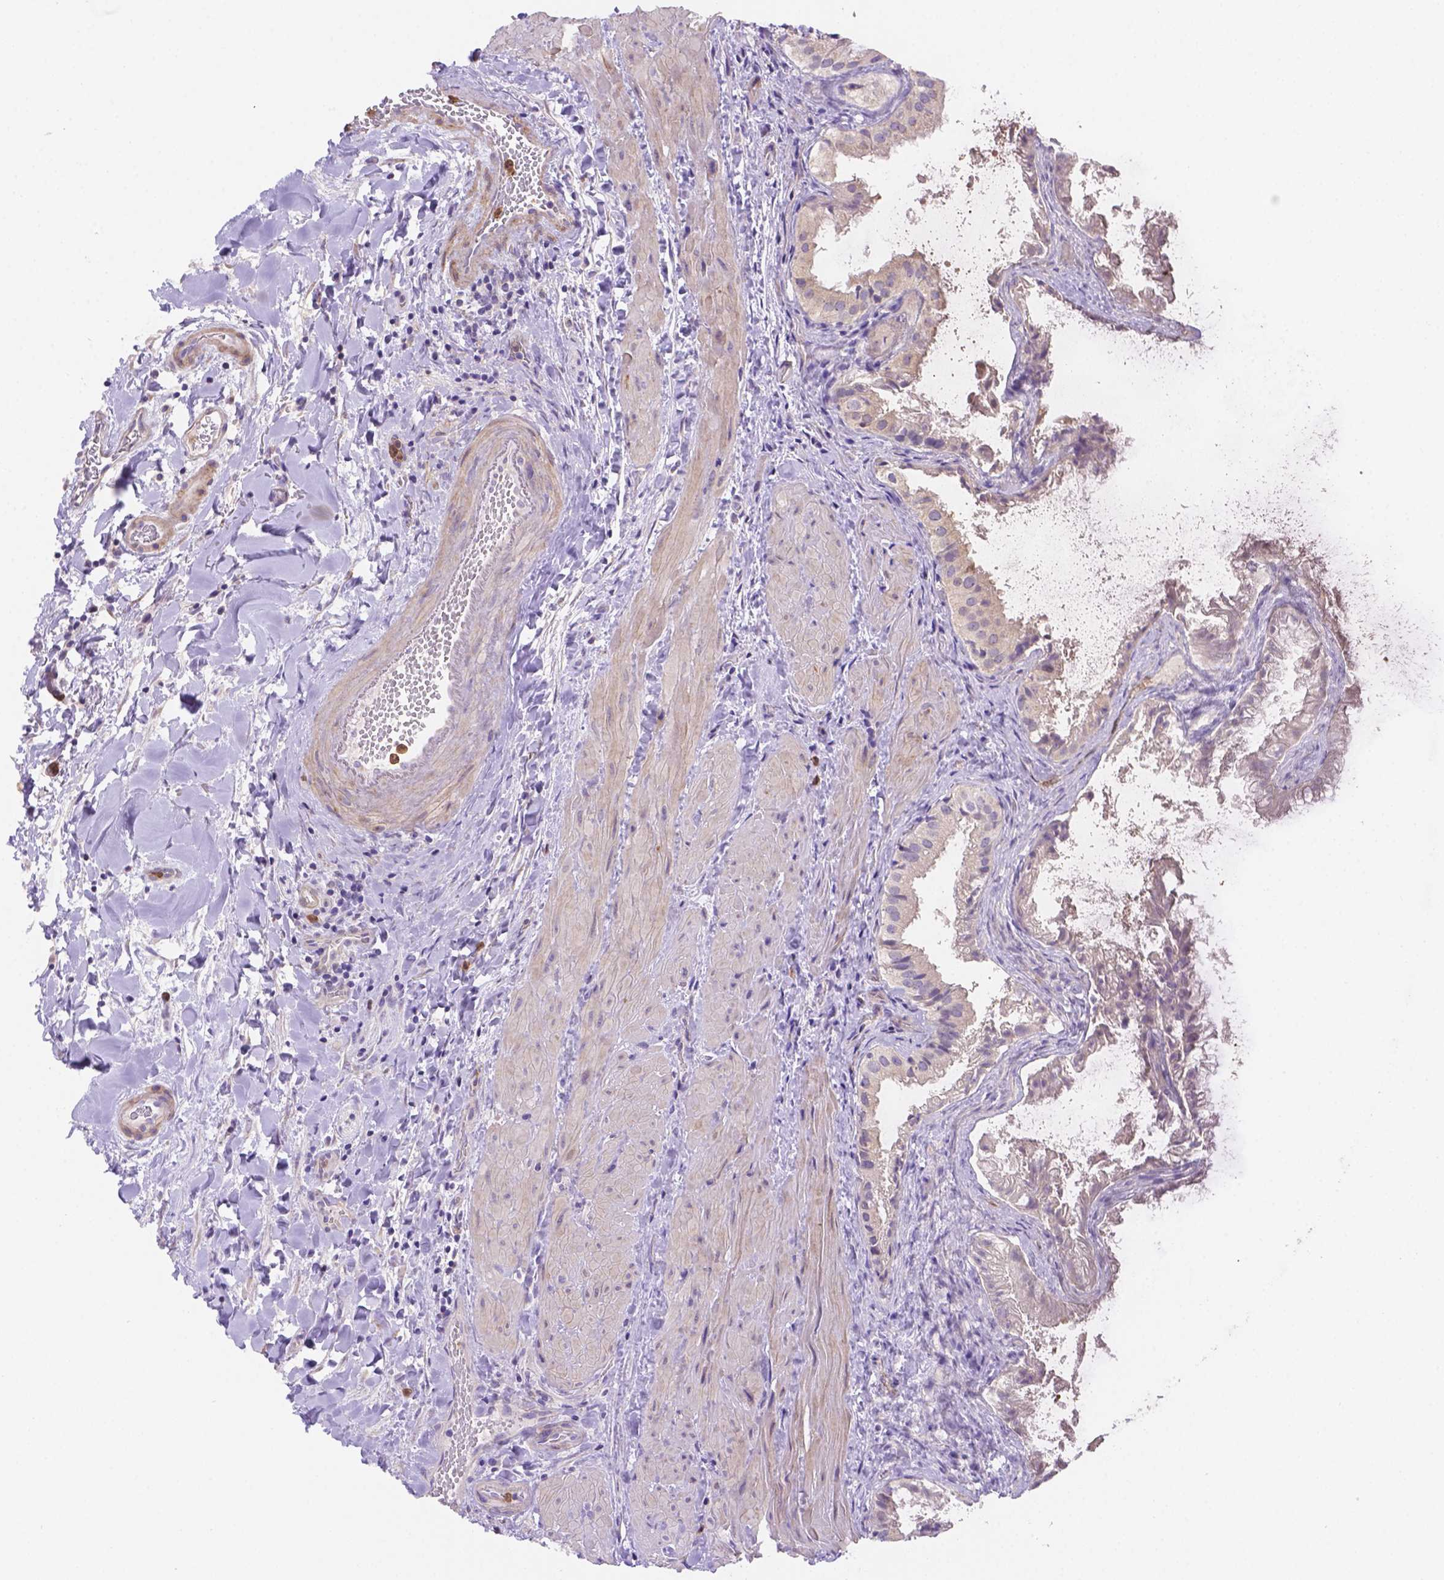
{"staining": {"intensity": "negative", "quantity": "none", "location": "none"}, "tissue": "gallbladder", "cell_type": "Glandular cells", "image_type": "normal", "snomed": [{"axis": "morphology", "description": "Normal tissue, NOS"}, {"axis": "topography", "description": "Gallbladder"}], "caption": "Immunohistochemical staining of unremarkable human gallbladder displays no significant positivity in glandular cells.", "gene": "NXPE2", "patient": {"sex": "male", "age": 70}}